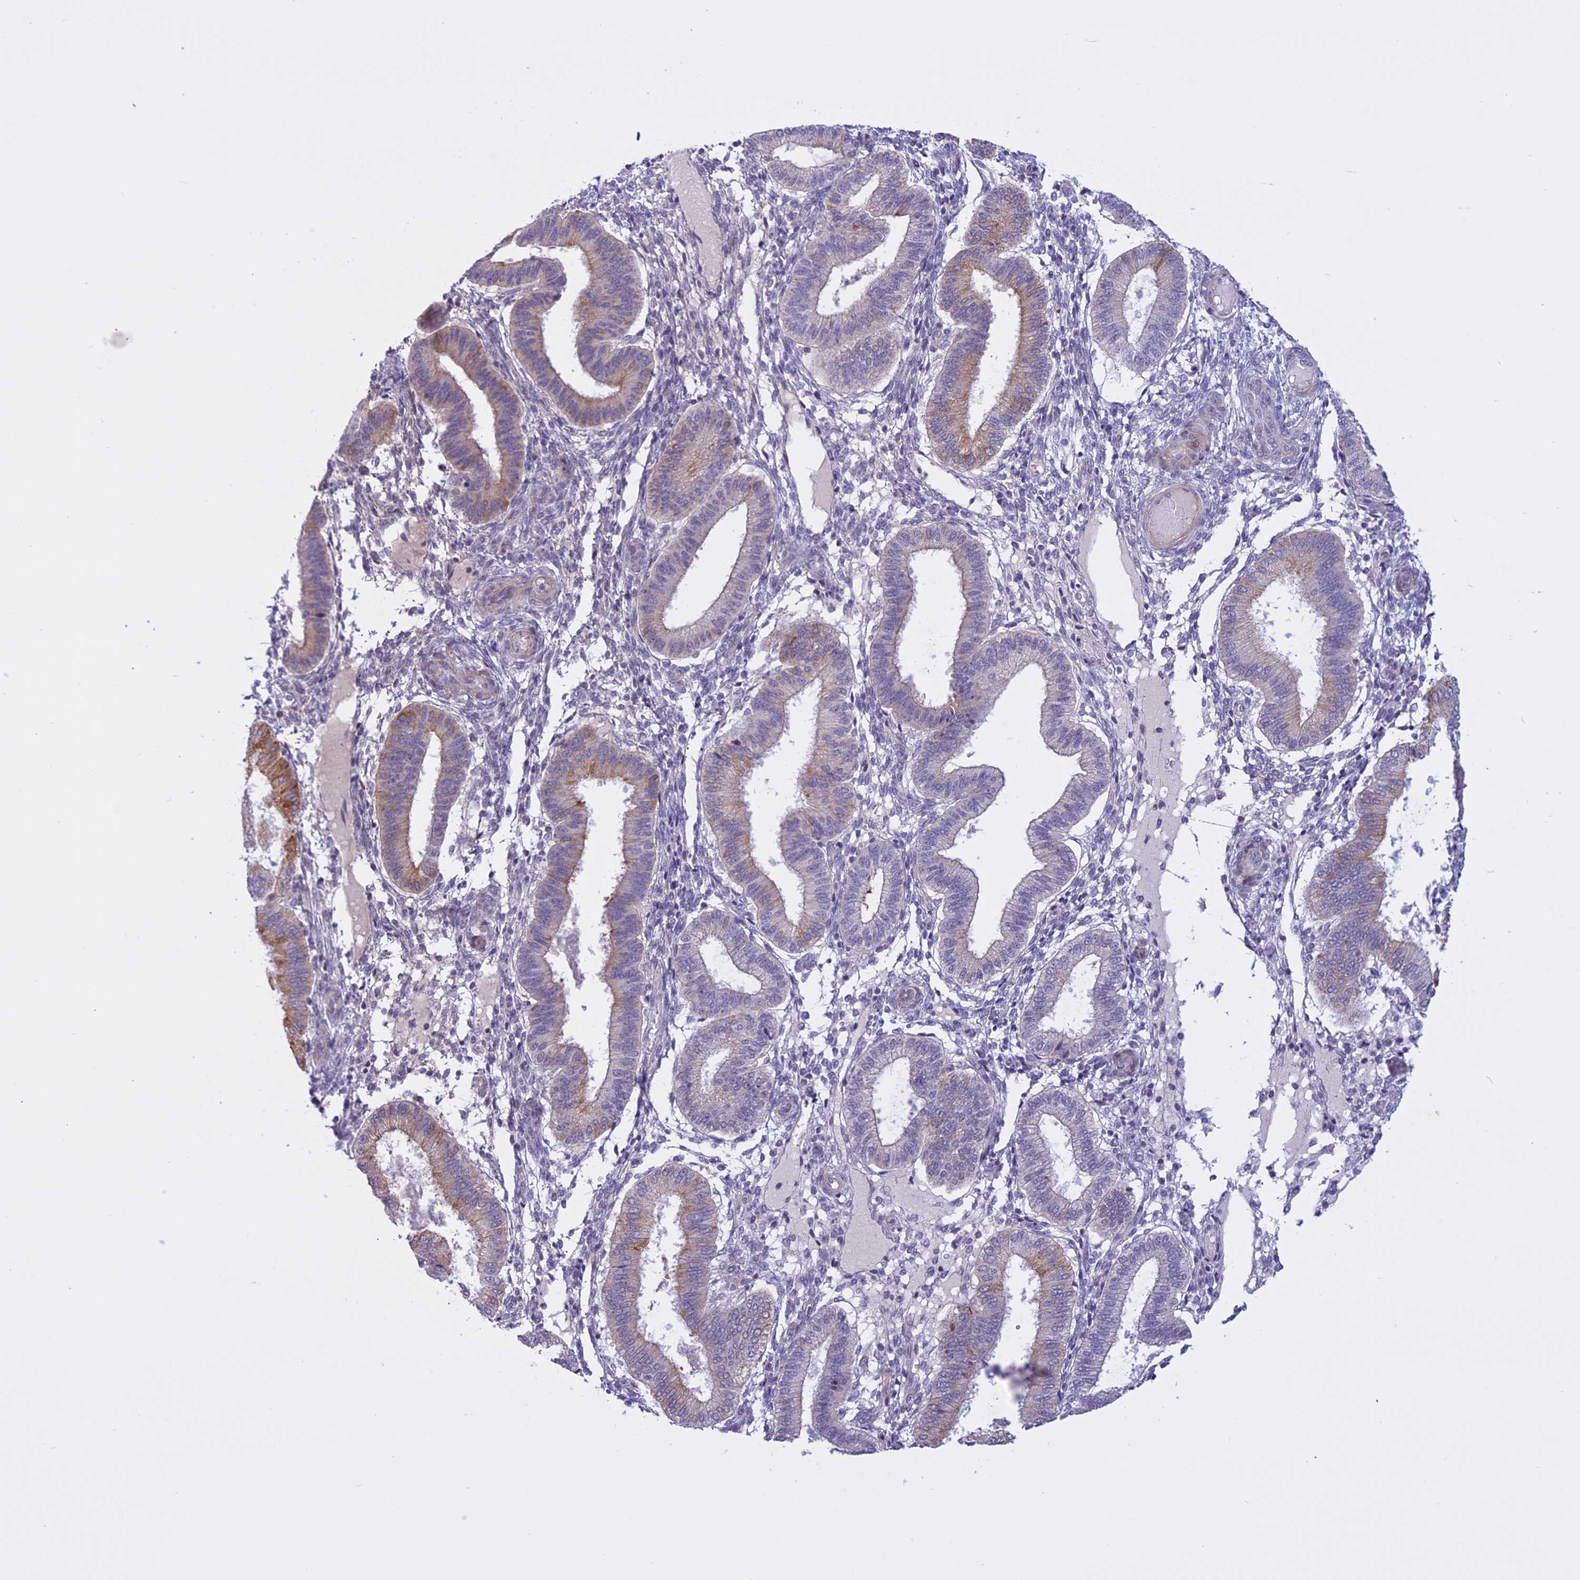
{"staining": {"intensity": "negative", "quantity": "none", "location": "none"}, "tissue": "endometrium", "cell_type": "Cells in endometrial stroma", "image_type": "normal", "snomed": [{"axis": "morphology", "description": "Normal tissue, NOS"}, {"axis": "topography", "description": "Endometrium"}], "caption": "Immunohistochemistry micrograph of unremarkable endometrium stained for a protein (brown), which shows no positivity in cells in endometrial stroma. (Brightfield microscopy of DAB (3,3'-diaminobenzidine) IHC at high magnification).", "gene": "SPHKAP", "patient": {"sex": "female", "age": 39}}